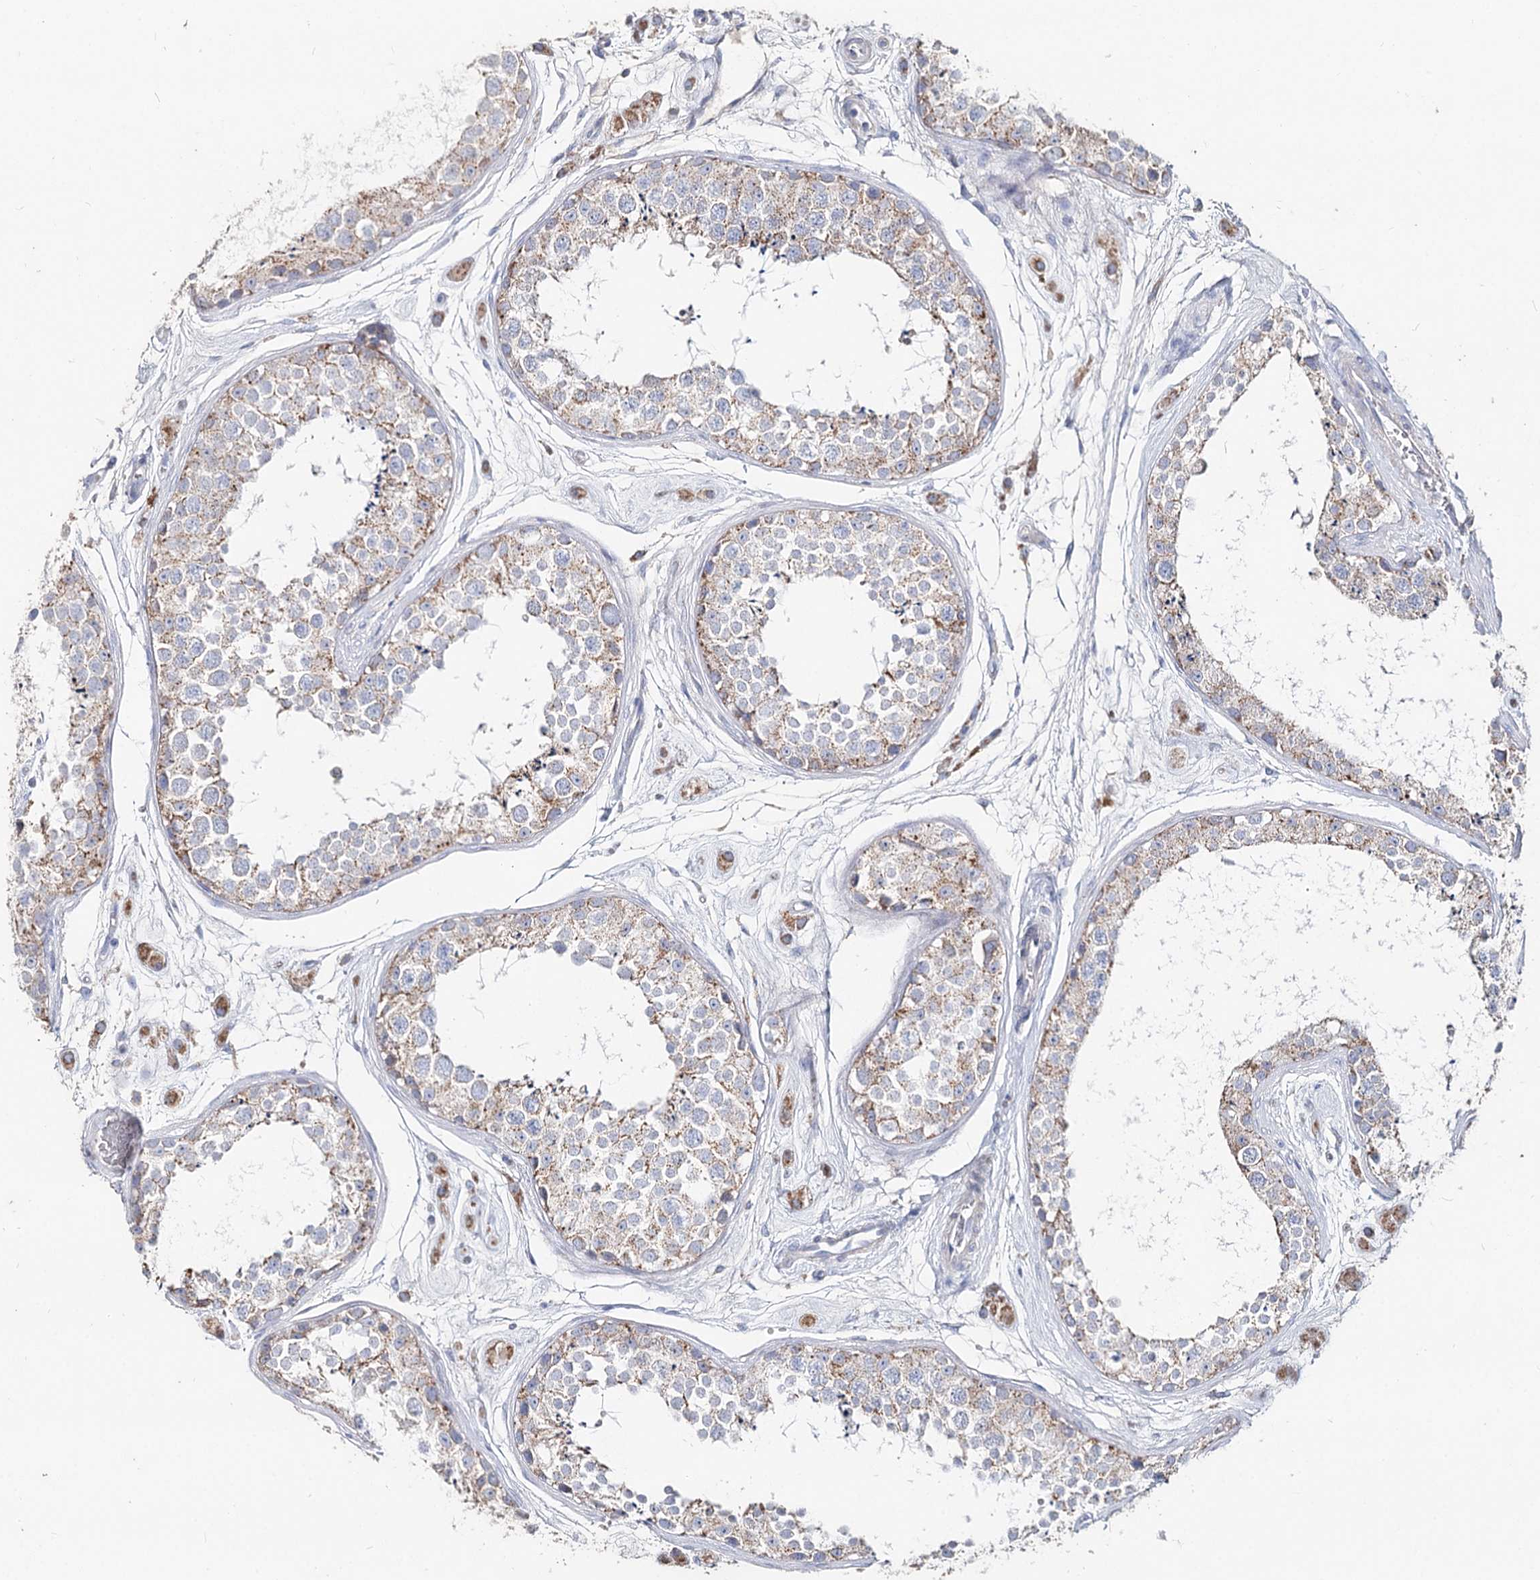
{"staining": {"intensity": "weak", "quantity": "25%-75%", "location": "cytoplasmic/membranous"}, "tissue": "testis", "cell_type": "Cells in seminiferous ducts", "image_type": "normal", "snomed": [{"axis": "morphology", "description": "Normal tissue, NOS"}, {"axis": "topography", "description": "Testis"}], "caption": "Benign testis demonstrates weak cytoplasmic/membranous staining in approximately 25%-75% of cells in seminiferous ducts, visualized by immunohistochemistry. The staining is performed using DAB (3,3'-diaminobenzidine) brown chromogen to label protein expression. The nuclei are counter-stained blue using hematoxylin.", "gene": "MCCC2", "patient": {"sex": "male", "age": 25}}